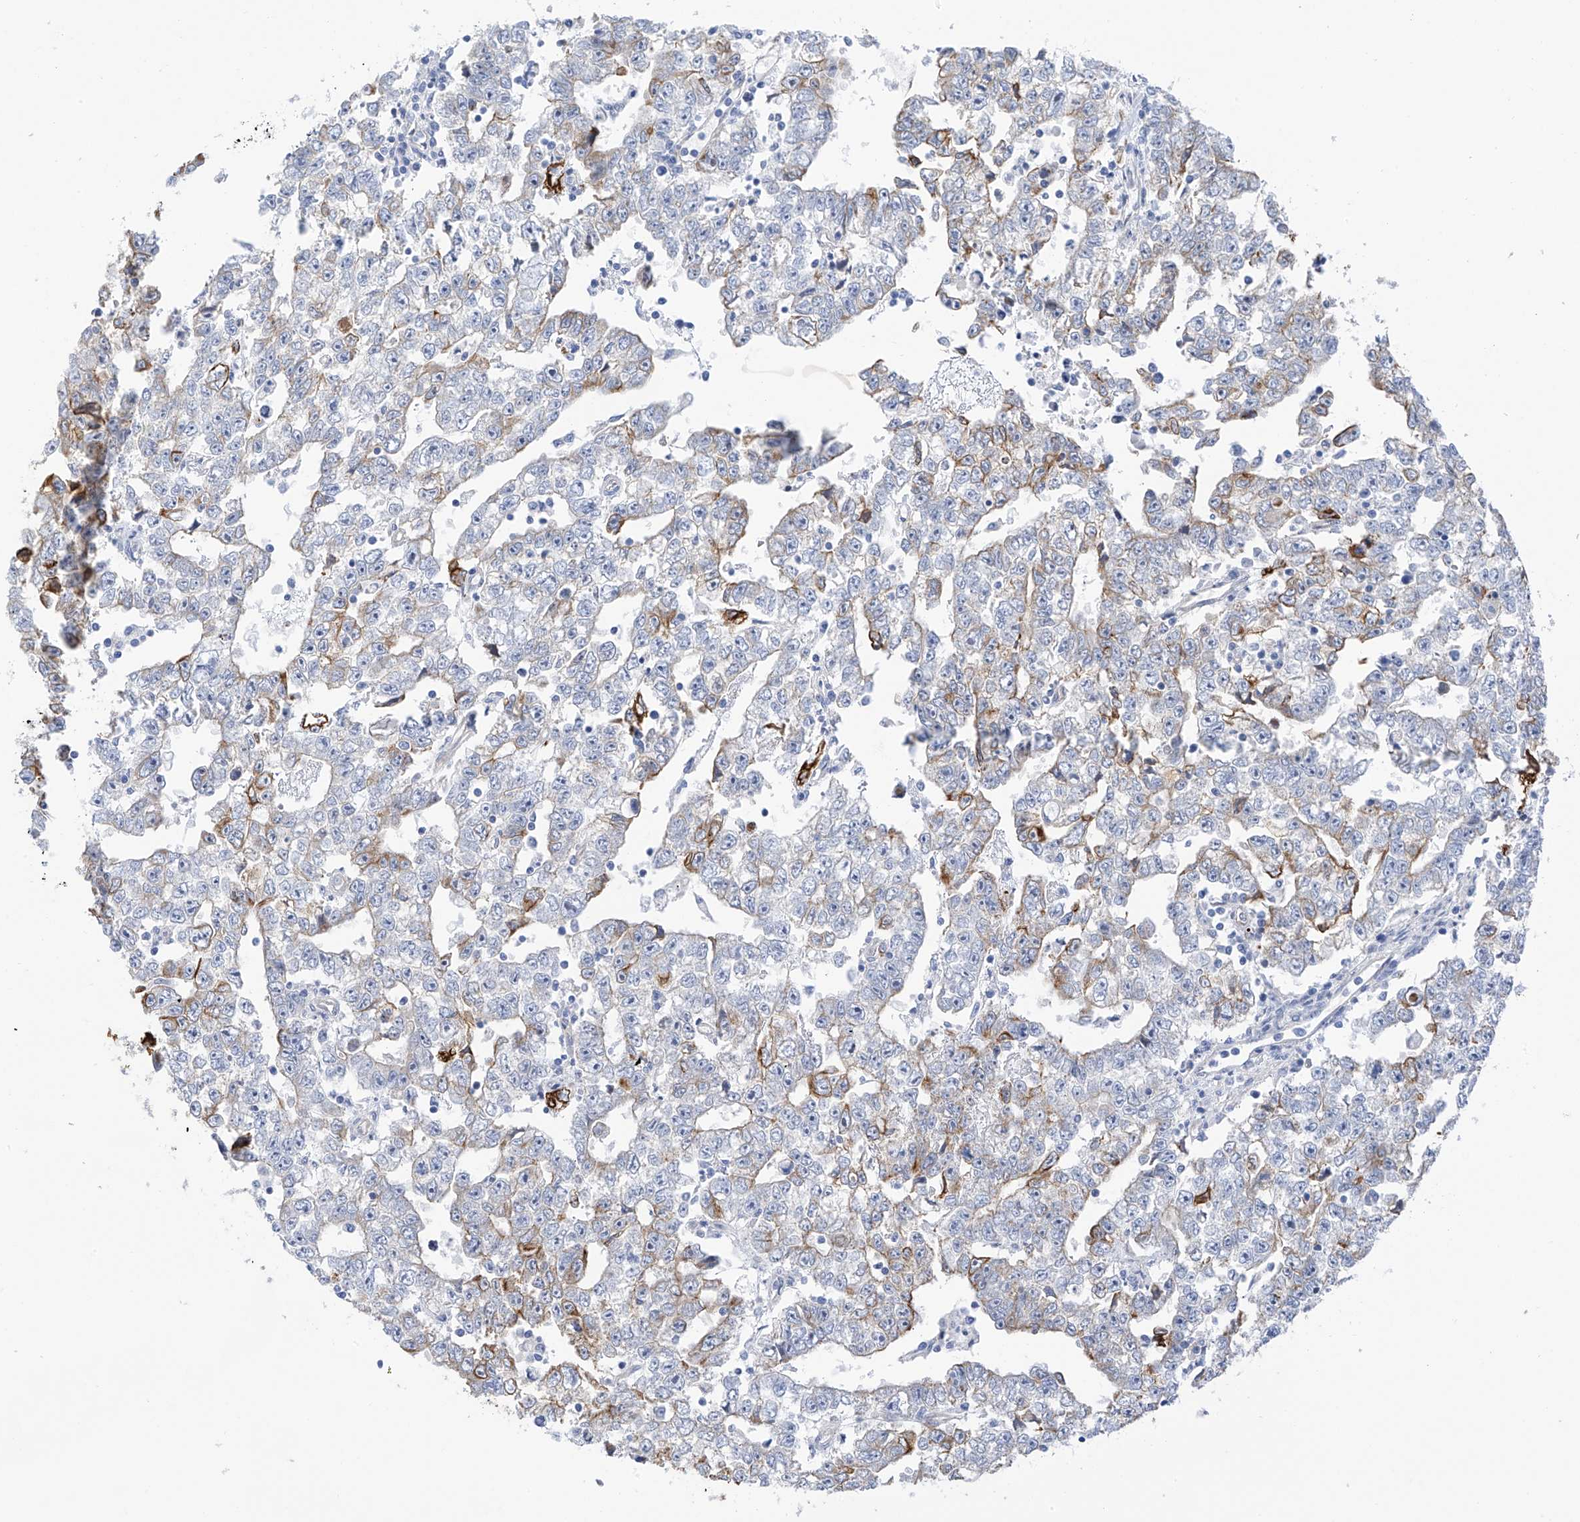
{"staining": {"intensity": "strong", "quantity": "<25%", "location": "cytoplasmic/membranous"}, "tissue": "testis cancer", "cell_type": "Tumor cells", "image_type": "cancer", "snomed": [{"axis": "morphology", "description": "Carcinoma, Embryonal, NOS"}, {"axis": "topography", "description": "Testis"}], "caption": "The immunohistochemical stain shows strong cytoplasmic/membranous positivity in tumor cells of testis cancer (embryonal carcinoma) tissue. The protein is shown in brown color, while the nuclei are stained blue.", "gene": "PIK3C2B", "patient": {"sex": "male", "age": 25}}